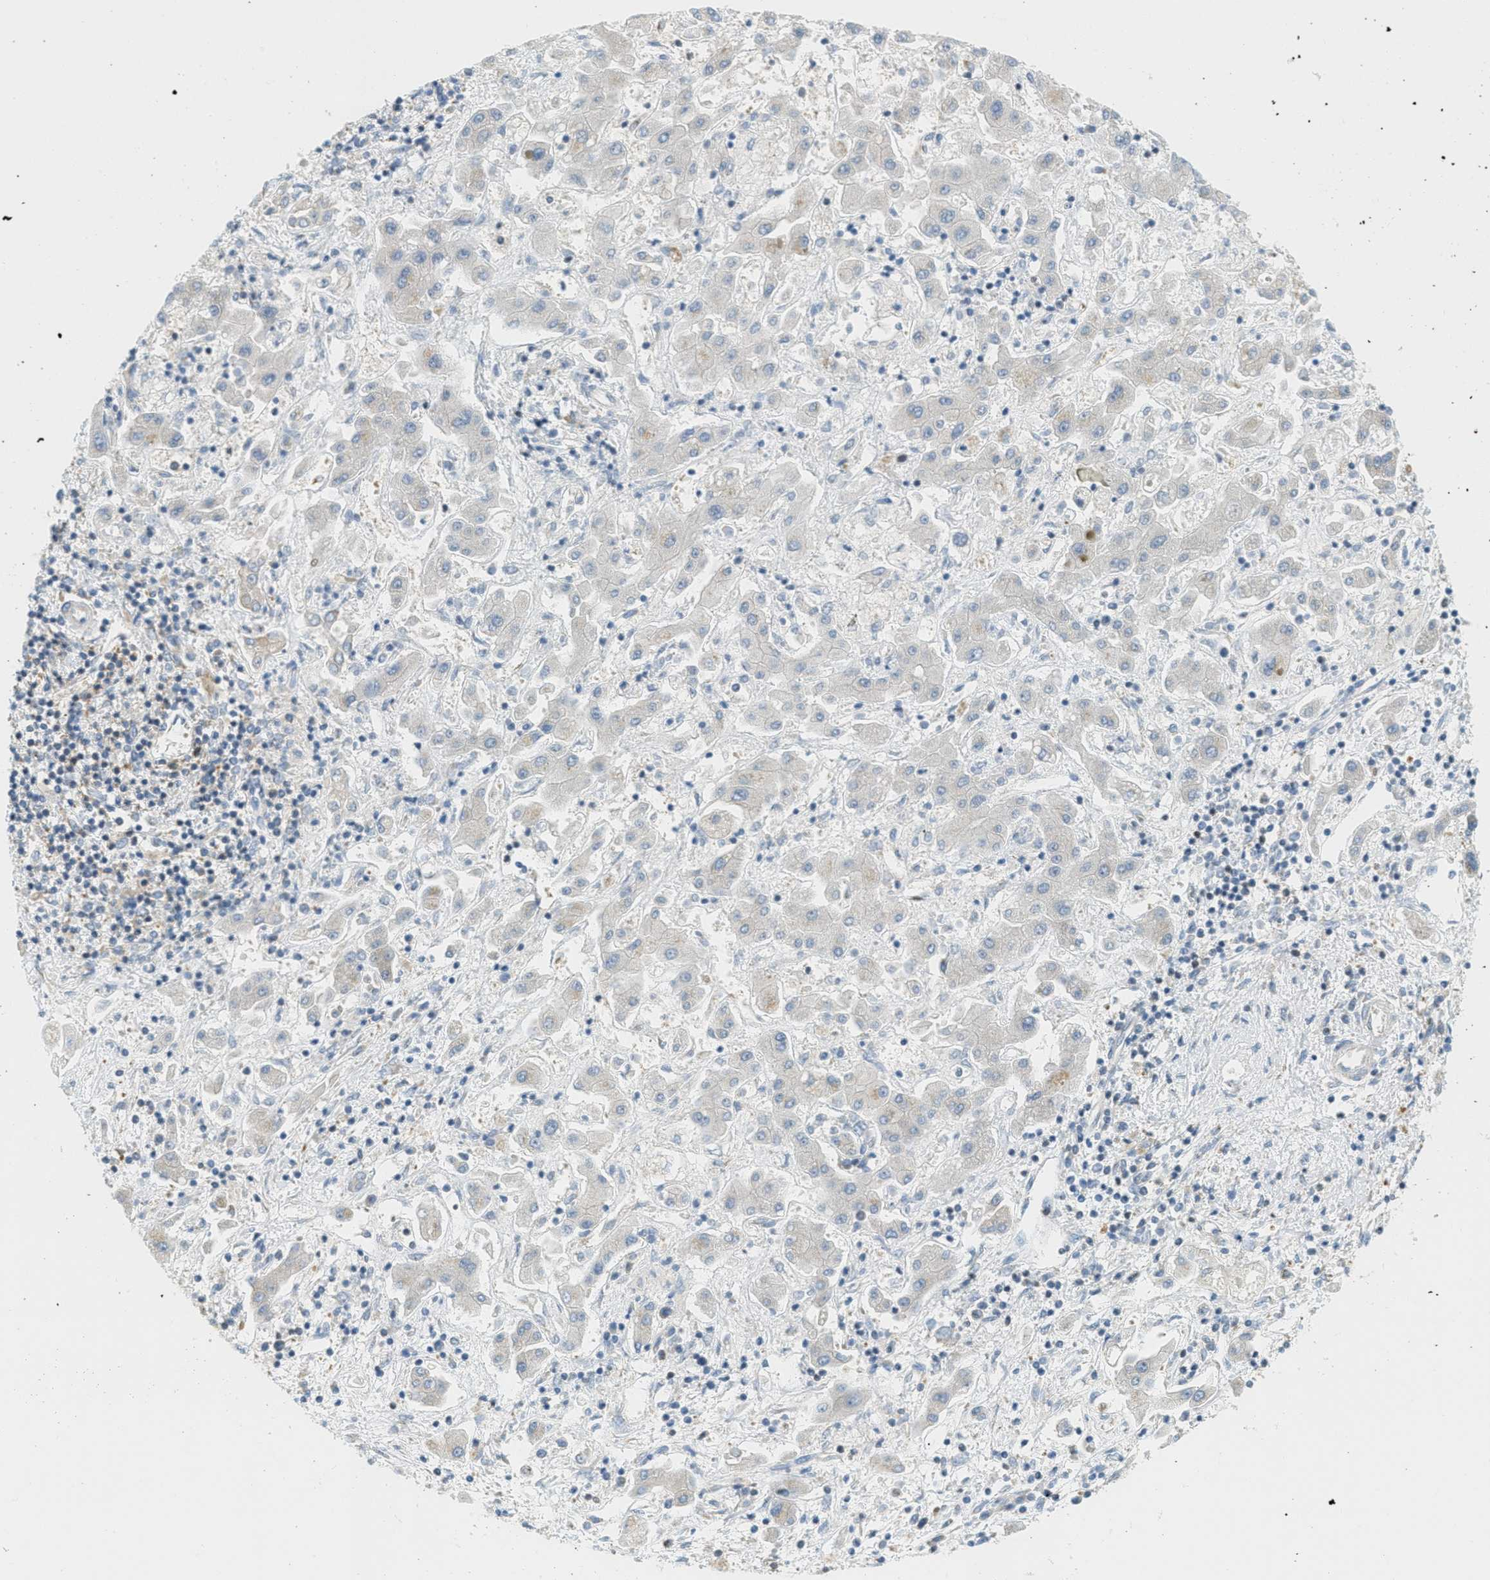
{"staining": {"intensity": "negative", "quantity": "none", "location": "none"}, "tissue": "liver cancer", "cell_type": "Tumor cells", "image_type": "cancer", "snomed": [{"axis": "morphology", "description": "Cholangiocarcinoma"}, {"axis": "topography", "description": "Liver"}], "caption": "Immunohistochemistry photomicrograph of human liver cancer (cholangiocarcinoma) stained for a protein (brown), which reveals no positivity in tumor cells. The staining is performed using DAB brown chromogen with nuclei counter-stained in using hematoxylin.", "gene": "ABCF1", "patient": {"sex": "male", "age": 50}}